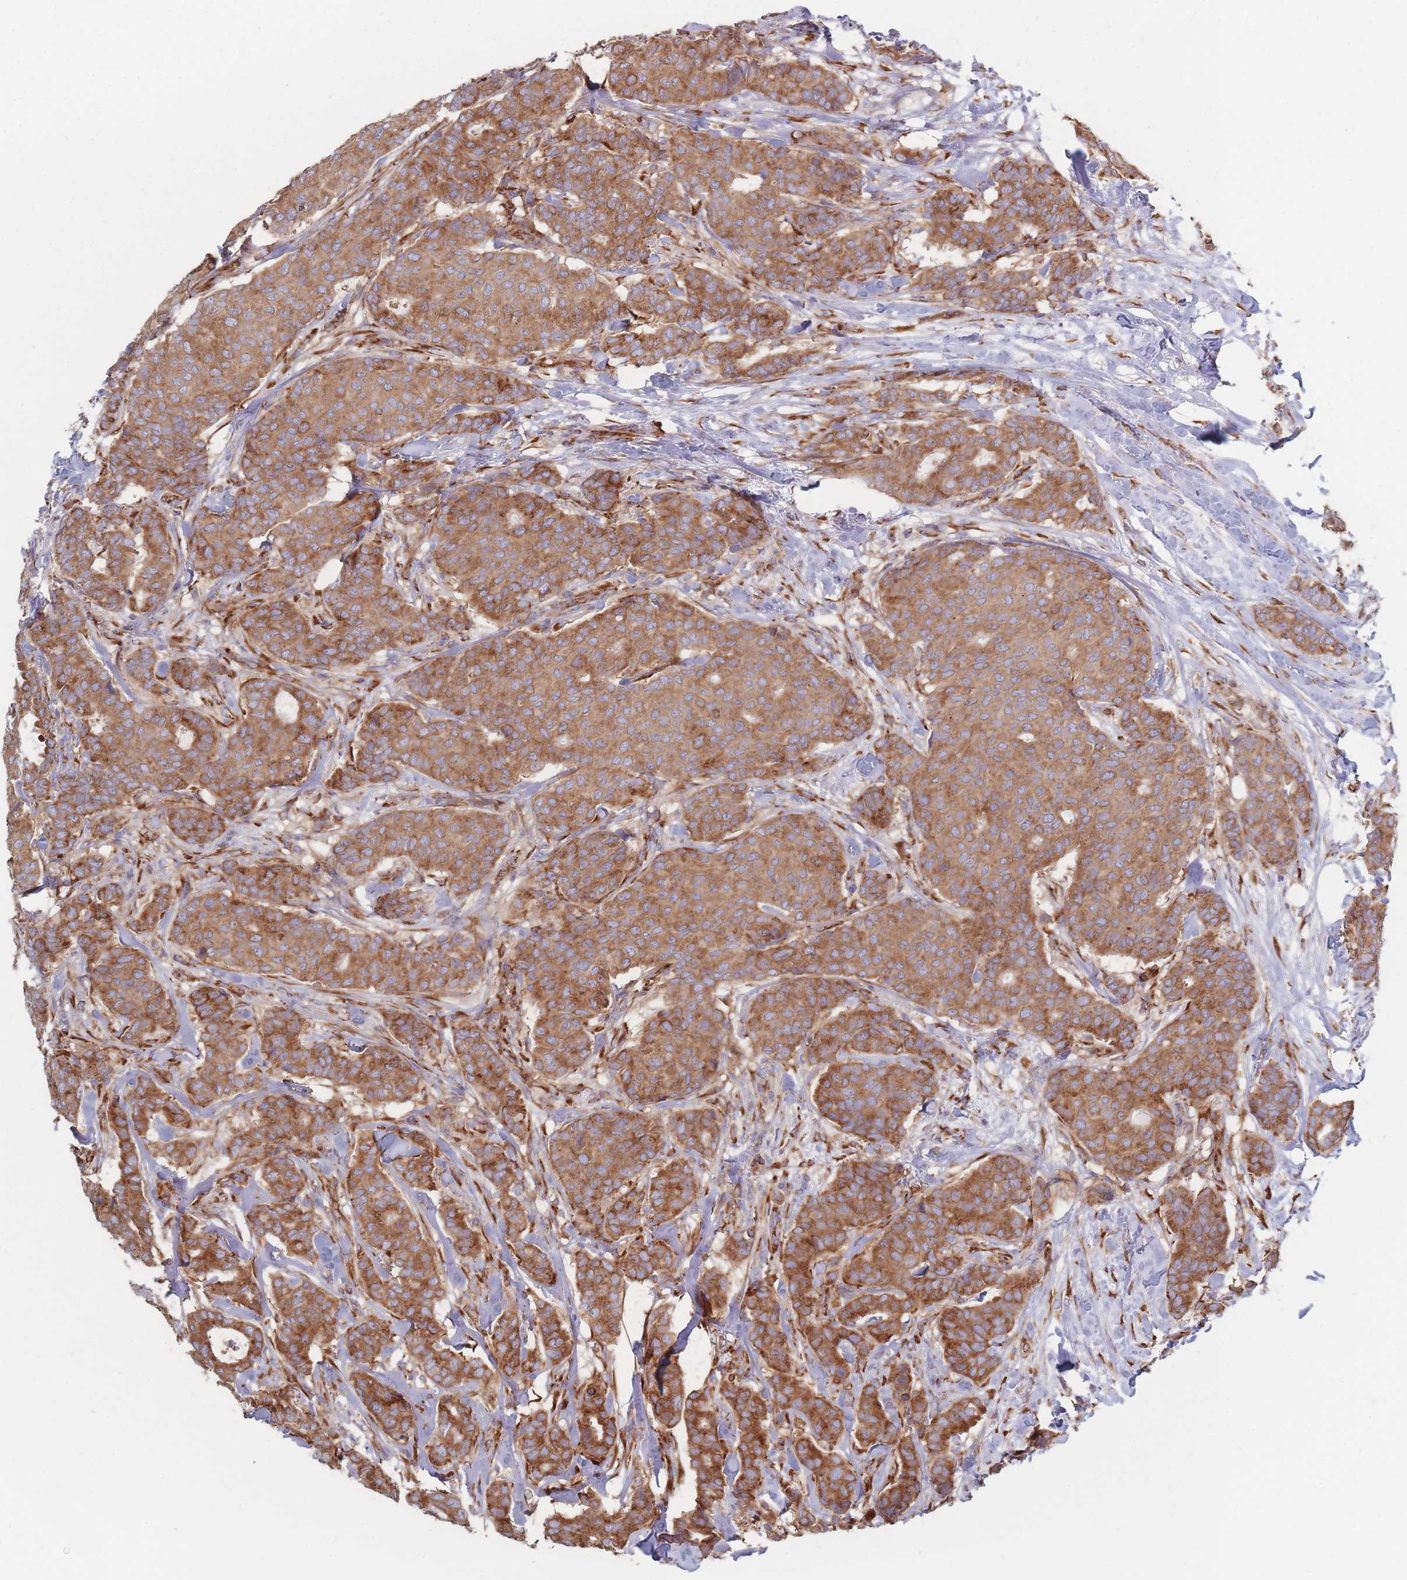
{"staining": {"intensity": "moderate", "quantity": ">75%", "location": "cytoplasmic/membranous"}, "tissue": "breast cancer", "cell_type": "Tumor cells", "image_type": "cancer", "snomed": [{"axis": "morphology", "description": "Duct carcinoma"}, {"axis": "topography", "description": "Breast"}], "caption": "A brown stain highlights moderate cytoplasmic/membranous staining of a protein in human breast intraductal carcinoma tumor cells. Using DAB (3,3'-diaminobenzidine) (brown) and hematoxylin (blue) stains, captured at high magnification using brightfield microscopy.", "gene": "EEF1B2", "patient": {"sex": "female", "age": 75}}